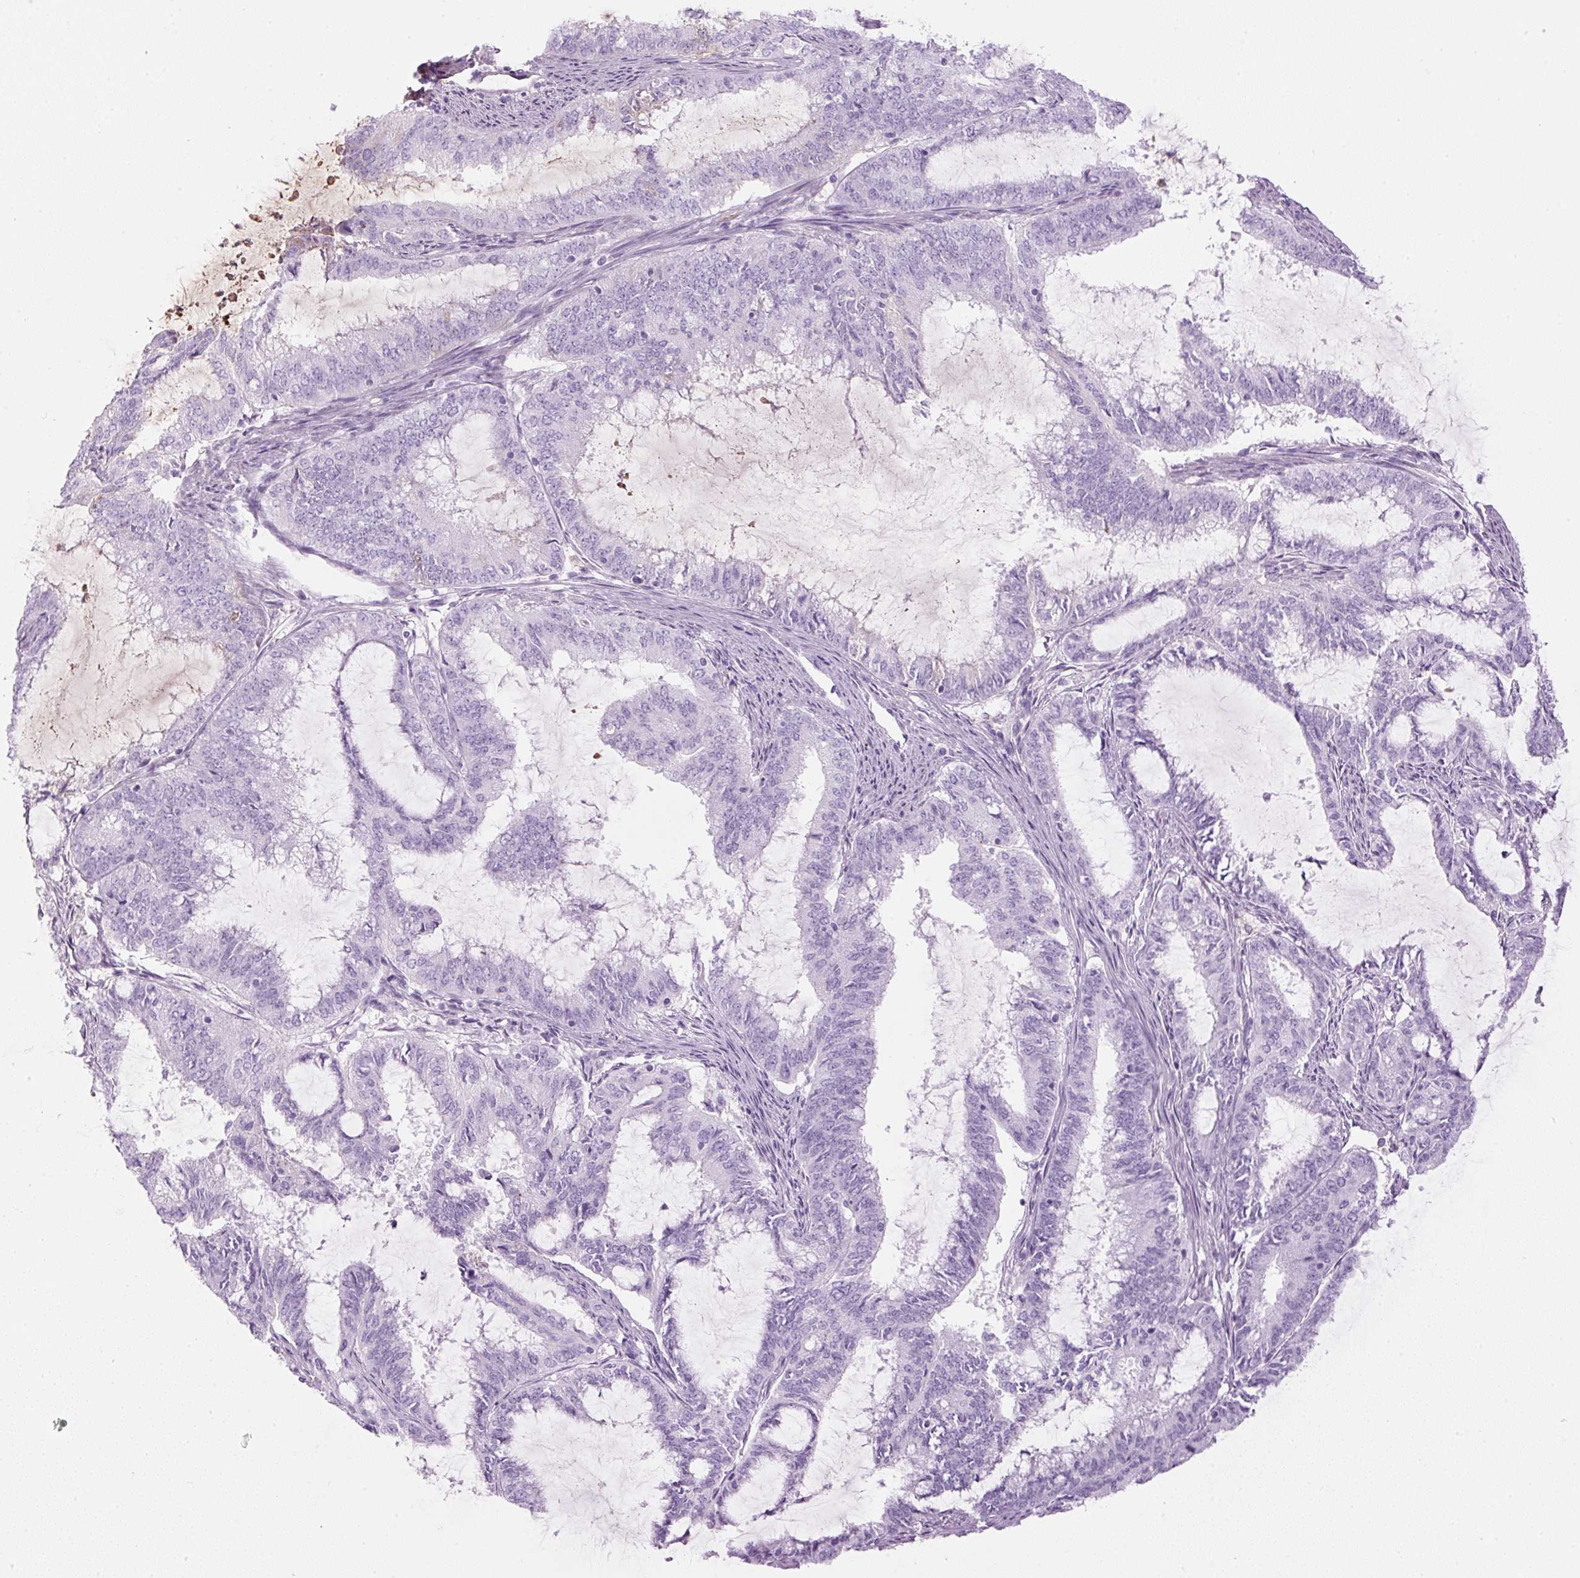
{"staining": {"intensity": "negative", "quantity": "none", "location": "none"}, "tissue": "endometrial cancer", "cell_type": "Tumor cells", "image_type": "cancer", "snomed": [{"axis": "morphology", "description": "Adenocarcinoma, NOS"}, {"axis": "topography", "description": "Endometrium"}], "caption": "Micrograph shows no protein expression in tumor cells of endometrial cancer (adenocarcinoma) tissue.", "gene": "APOA1", "patient": {"sex": "female", "age": 51}}